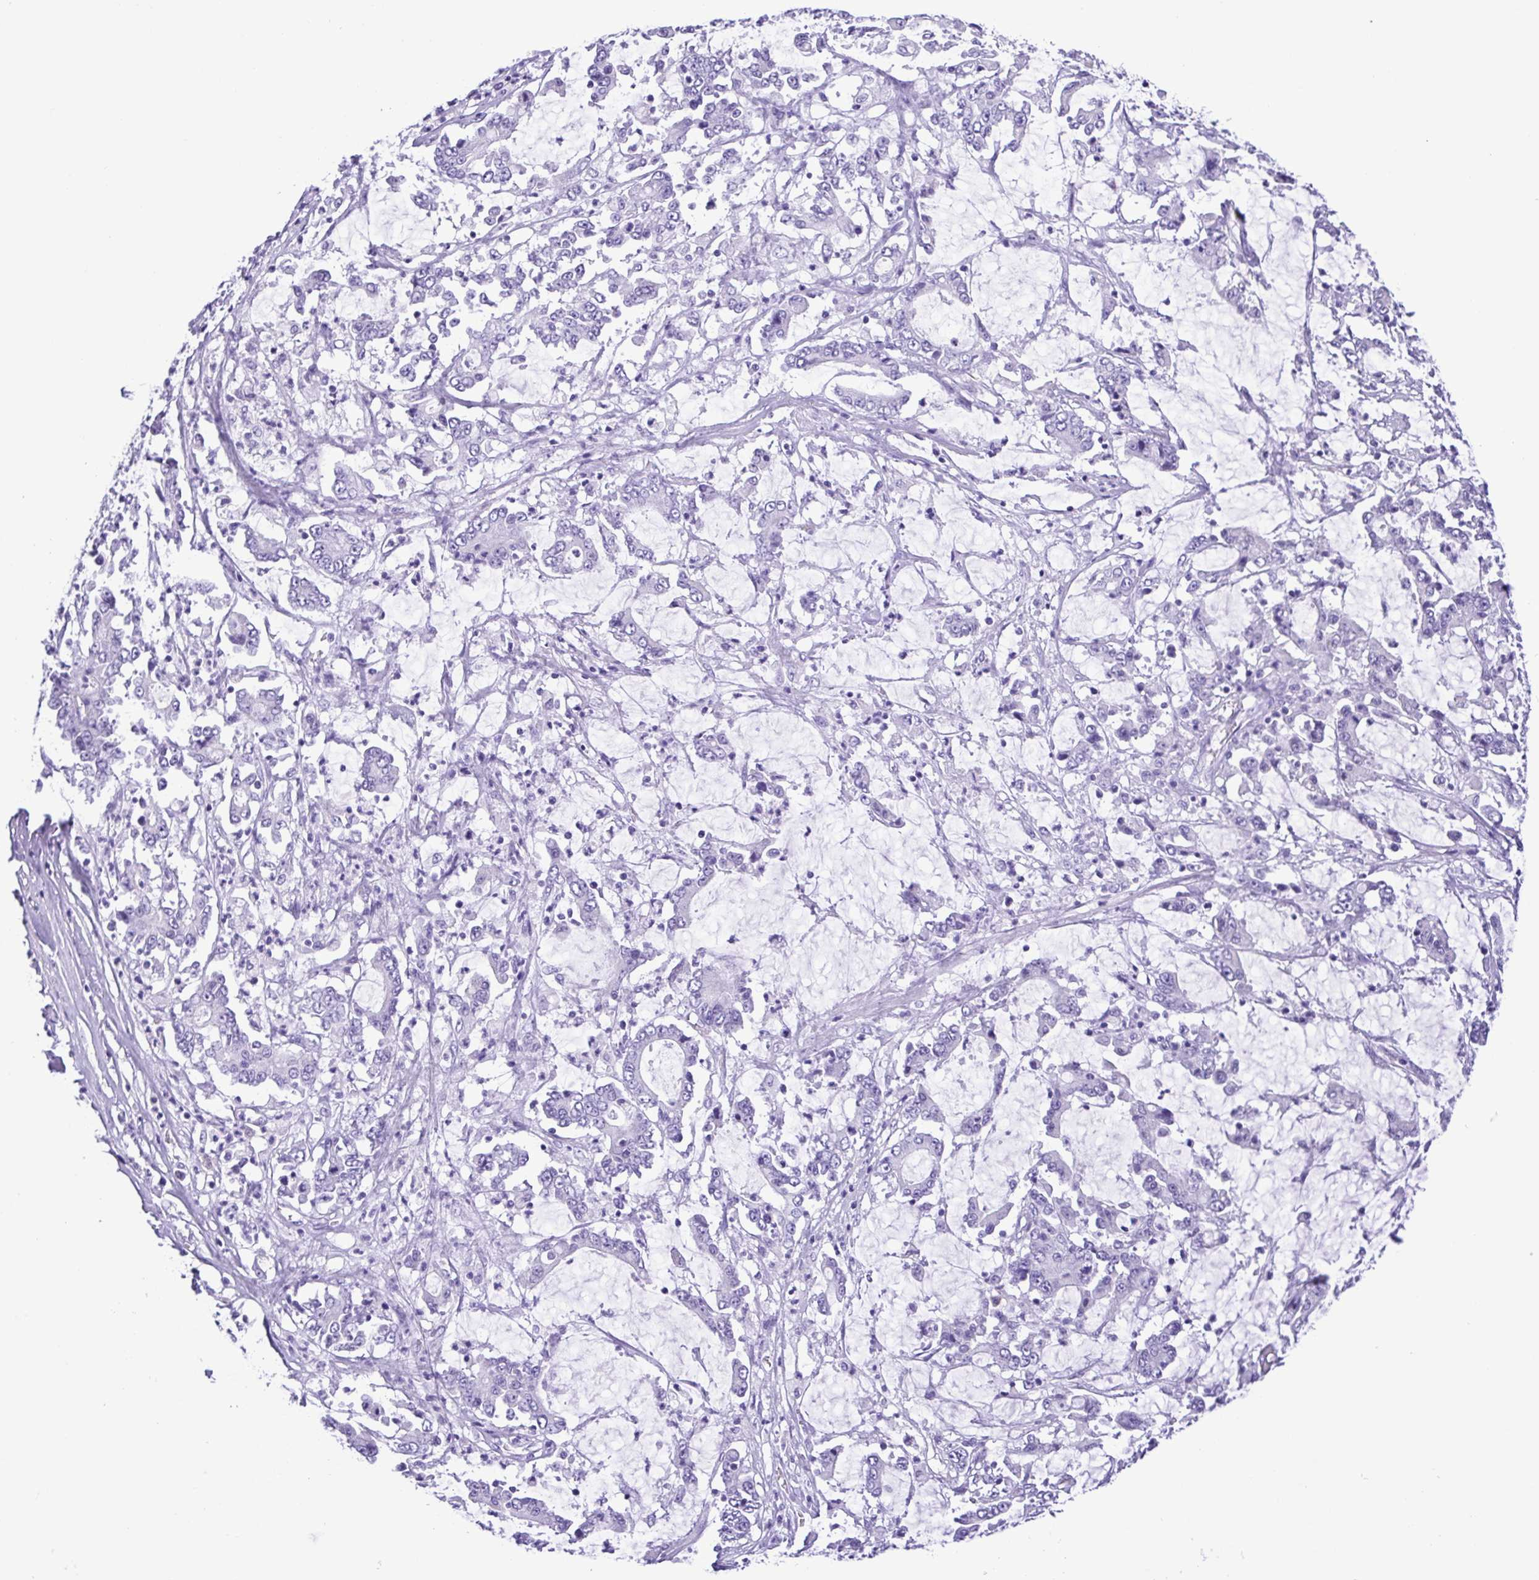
{"staining": {"intensity": "negative", "quantity": "none", "location": "none"}, "tissue": "stomach cancer", "cell_type": "Tumor cells", "image_type": "cancer", "snomed": [{"axis": "morphology", "description": "Adenocarcinoma, NOS"}, {"axis": "topography", "description": "Stomach, upper"}], "caption": "DAB immunohistochemical staining of human stomach cancer (adenocarcinoma) exhibits no significant expression in tumor cells.", "gene": "PAK3", "patient": {"sex": "male", "age": 68}}